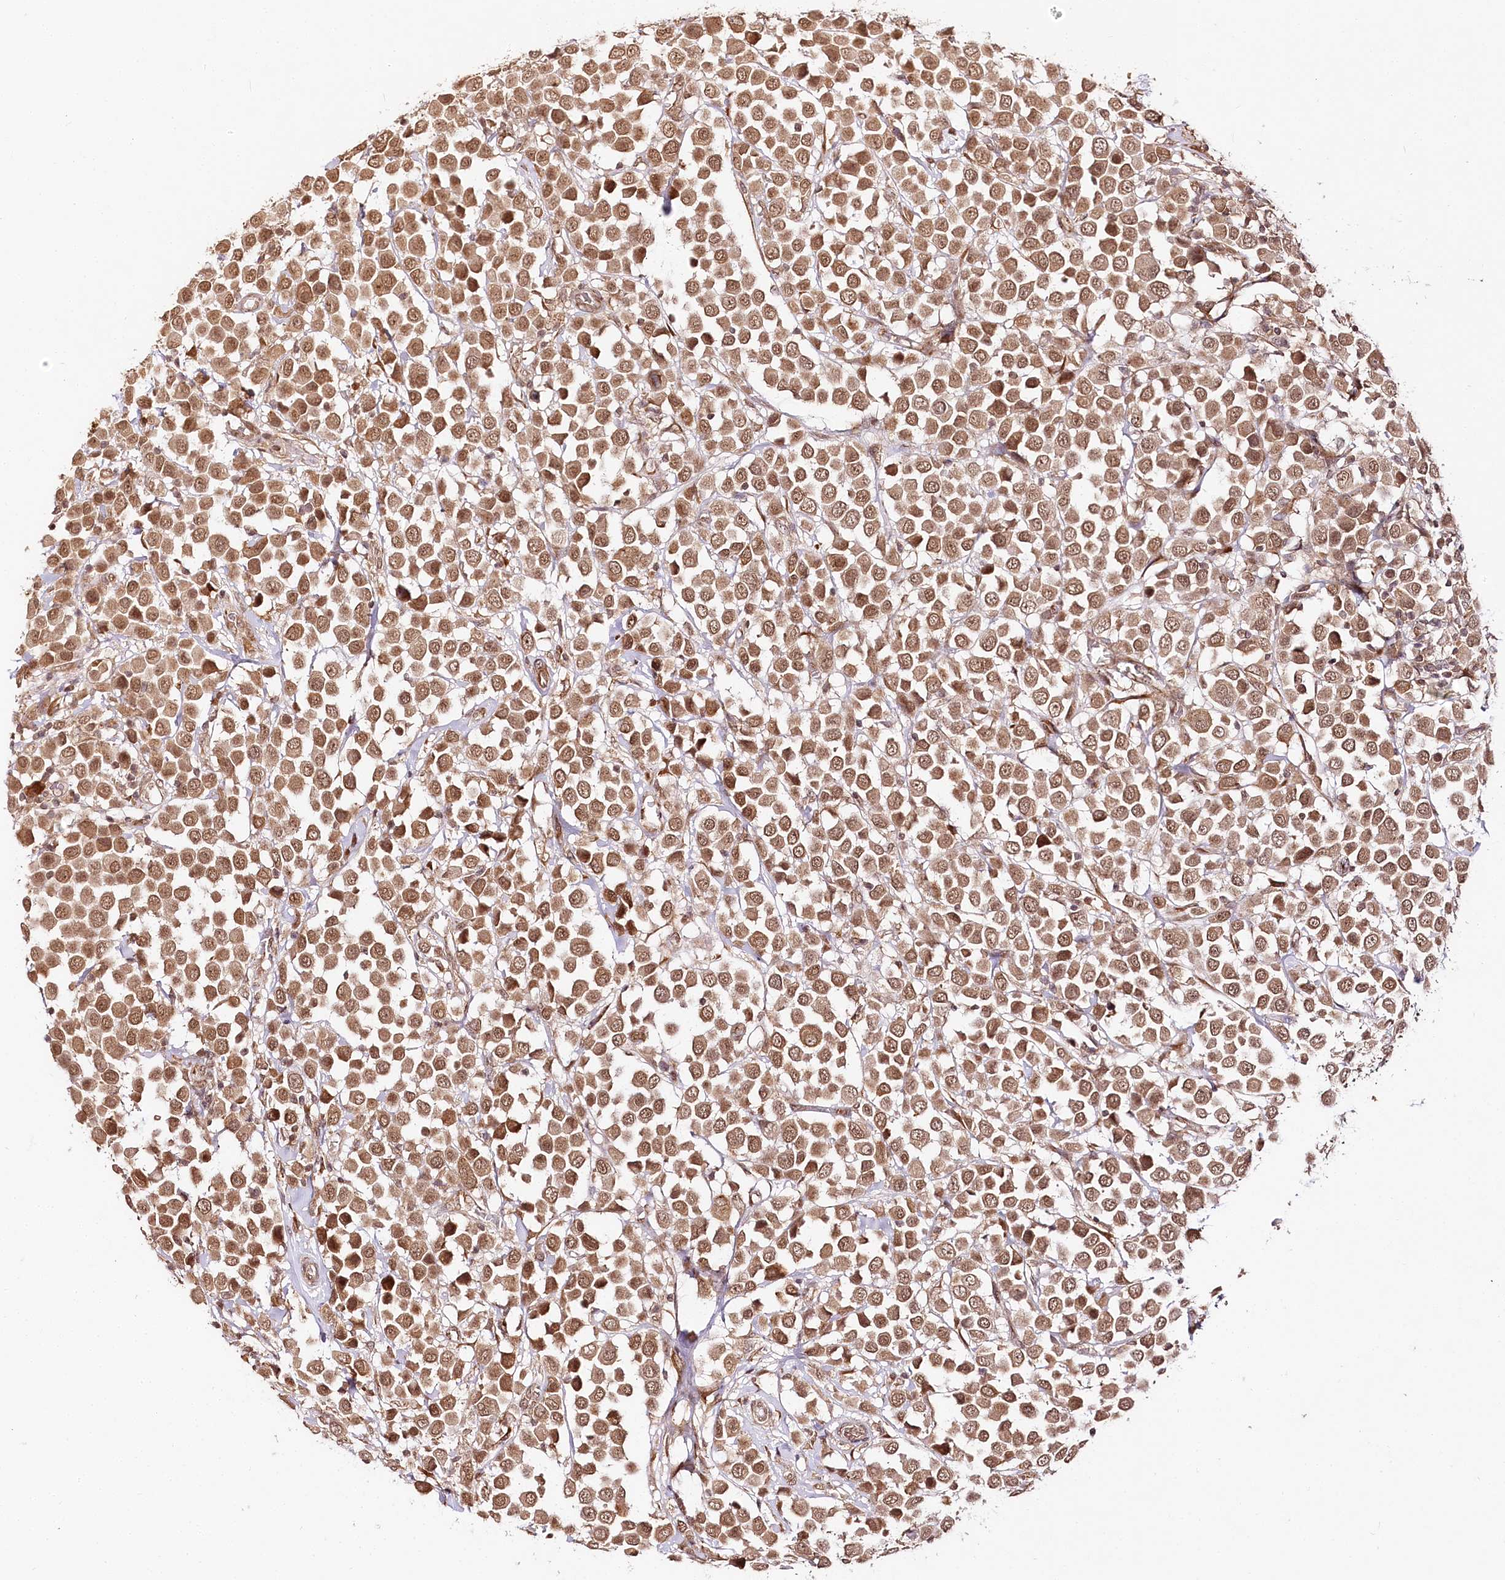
{"staining": {"intensity": "moderate", "quantity": ">75%", "location": "cytoplasmic/membranous,nuclear"}, "tissue": "breast cancer", "cell_type": "Tumor cells", "image_type": "cancer", "snomed": [{"axis": "morphology", "description": "Duct carcinoma"}, {"axis": "topography", "description": "Breast"}], "caption": "Immunohistochemical staining of breast cancer demonstrates medium levels of moderate cytoplasmic/membranous and nuclear staining in approximately >75% of tumor cells.", "gene": "ENSG00000144785", "patient": {"sex": "female", "age": 61}}